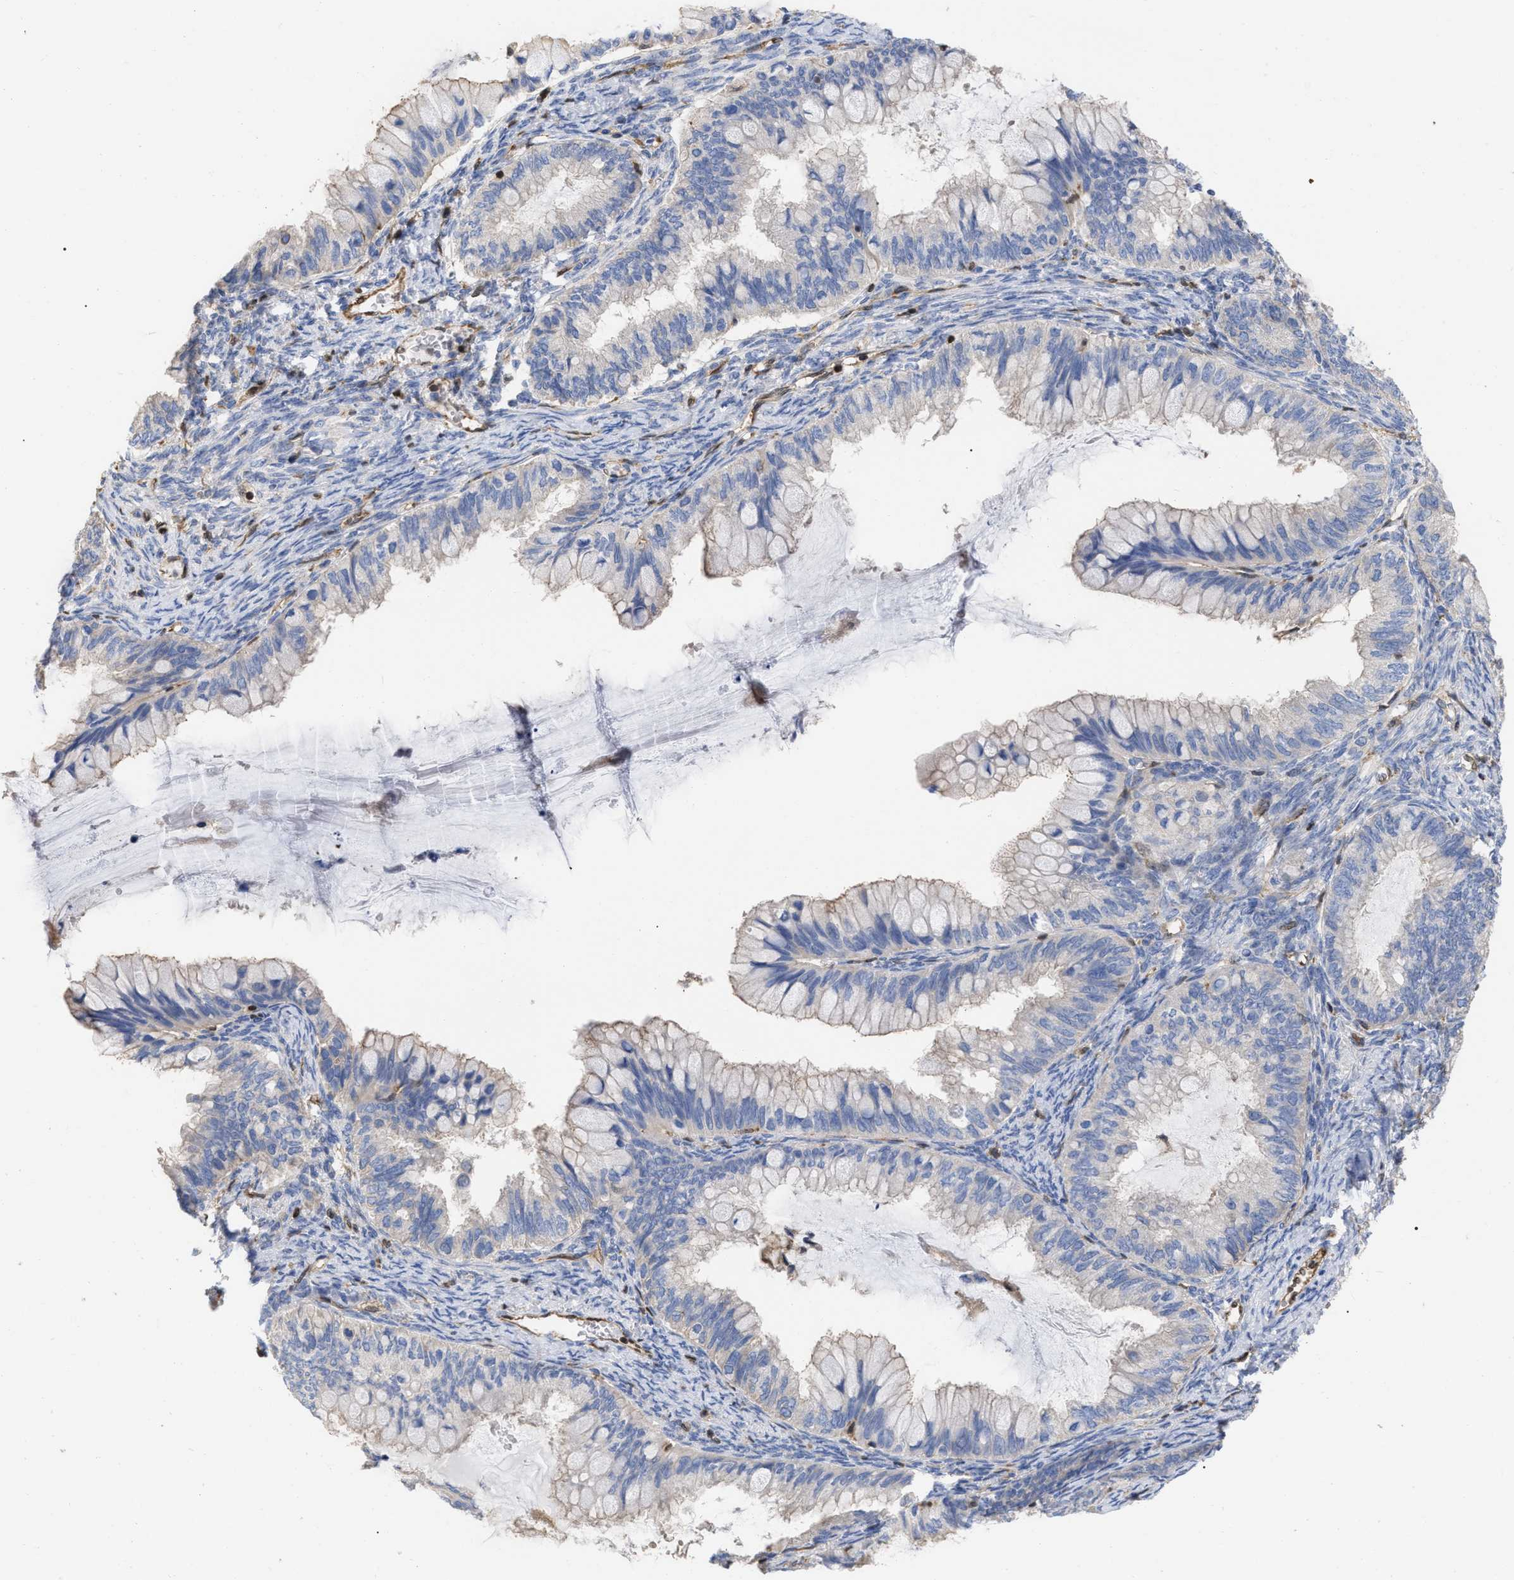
{"staining": {"intensity": "weak", "quantity": "<25%", "location": "cytoplasmic/membranous"}, "tissue": "ovarian cancer", "cell_type": "Tumor cells", "image_type": "cancer", "snomed": [{"axis": "morphology", "description": "Cystadenocarcinoma, mucinous, NOS"}, {"axis": "topography", "description": "Ovary"}], "caption": "This is an immunohistochemistry (IHC) photomicrograph of mucinous cystadenocarcinoma (ovarian). There is no staining in tumor cells.", "gene": "GIMAP4", "patient": {"sex": "female", "age": 80}}